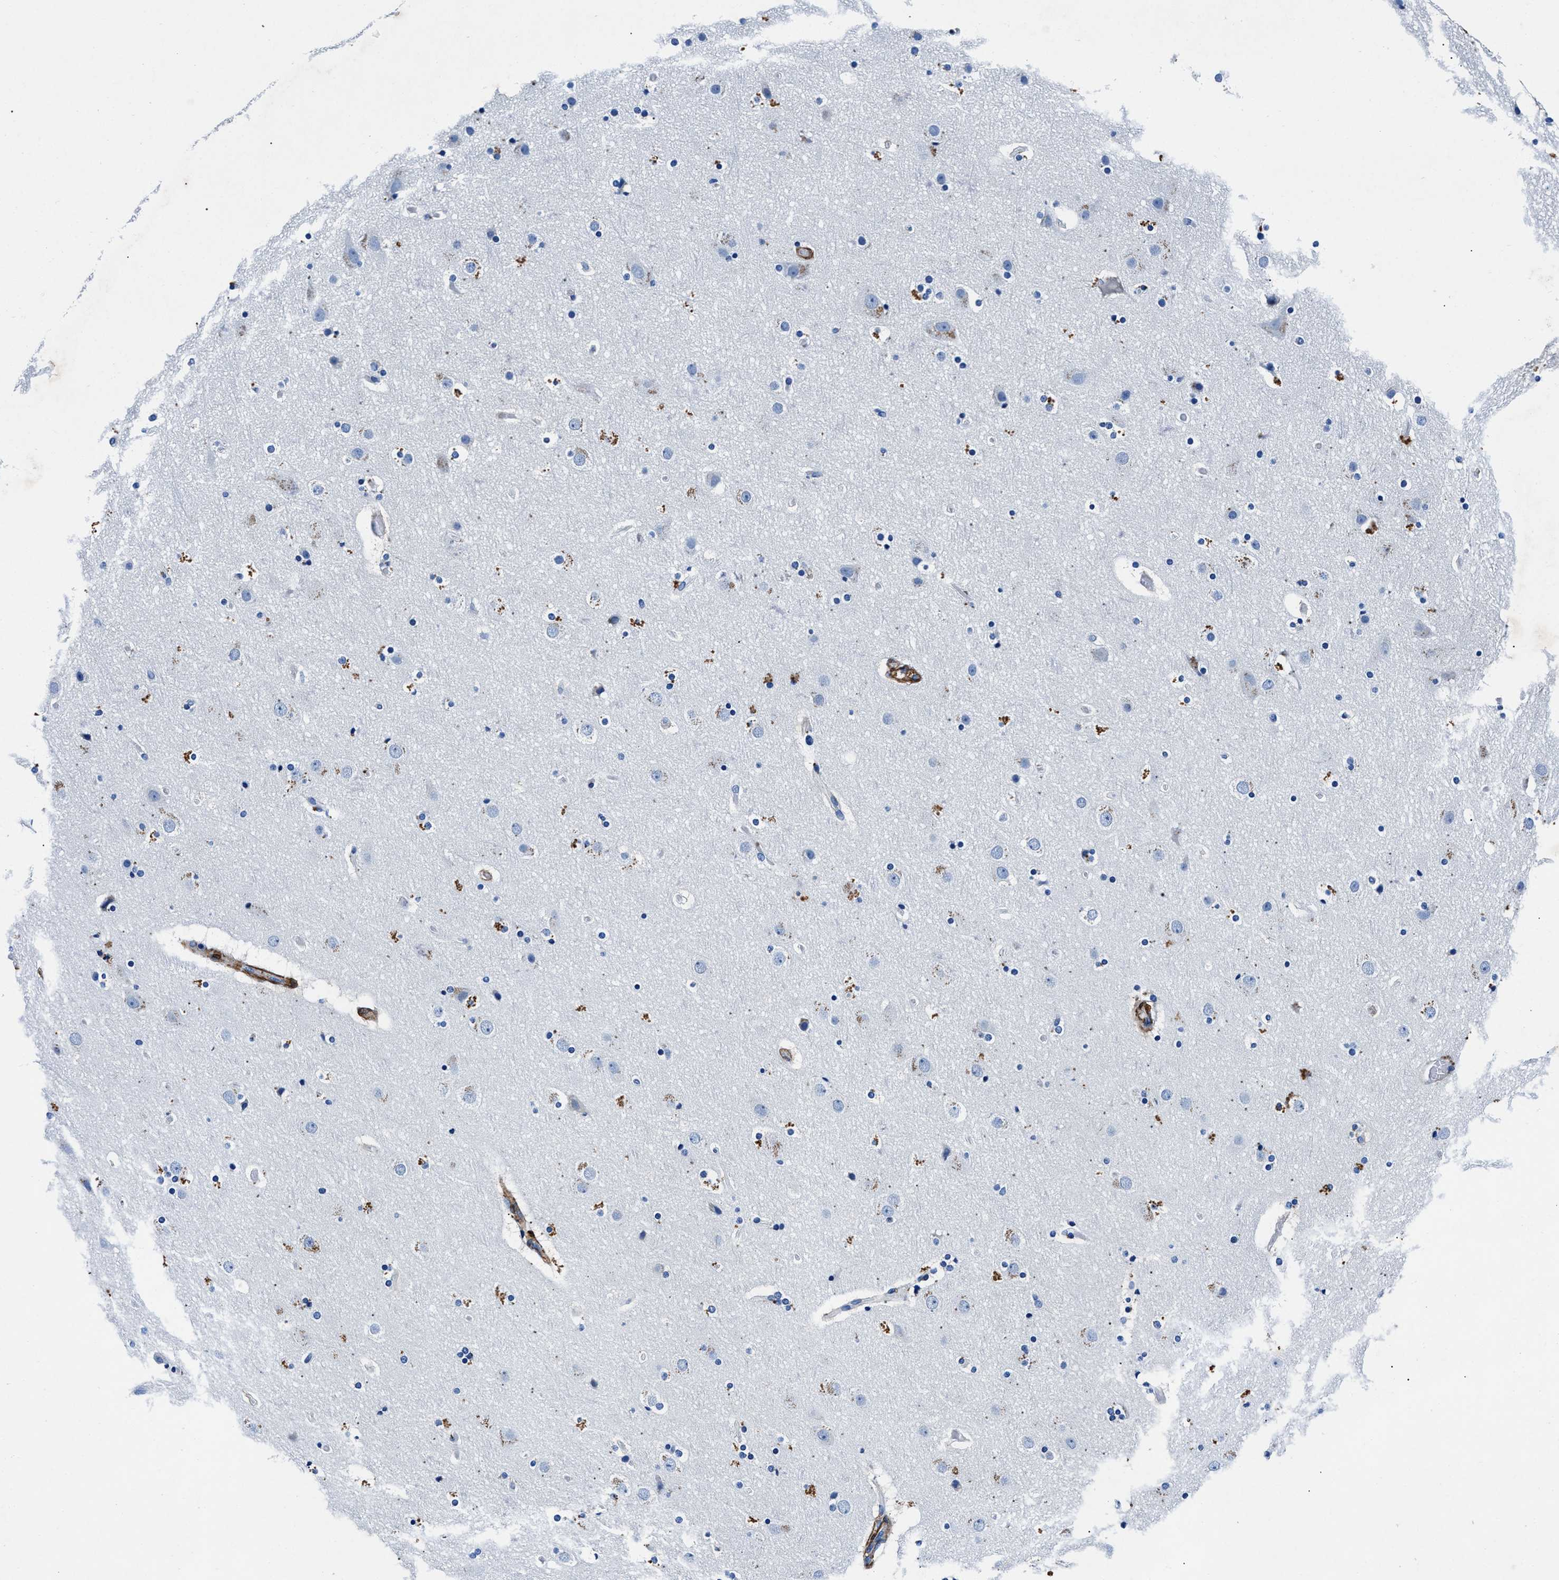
{"staining": {"intensity": "negative", "quantity": "none", "location": "none"}, "tissue": "cerebral cortex", "cell_type": "Endothelial cells", "image_type": "normal", "snomed": [{"axis": "morphology", "description": "Normal tissue, NOS"}, {"axis": "topography", "description": "Cerebral cortex"}], "caption": "The IHC micrograph has no significant expression in endothelial cells of cerebral cortex. Brightfield microscopy of immunohistochemistry (IHC) stained with DAB (3,3'-diaminobenzidine) (brown) and hematoxylin (blue), captured at high magnification.", "gene": "TEX261", "patient": {"sex": "male", "age": 57}}